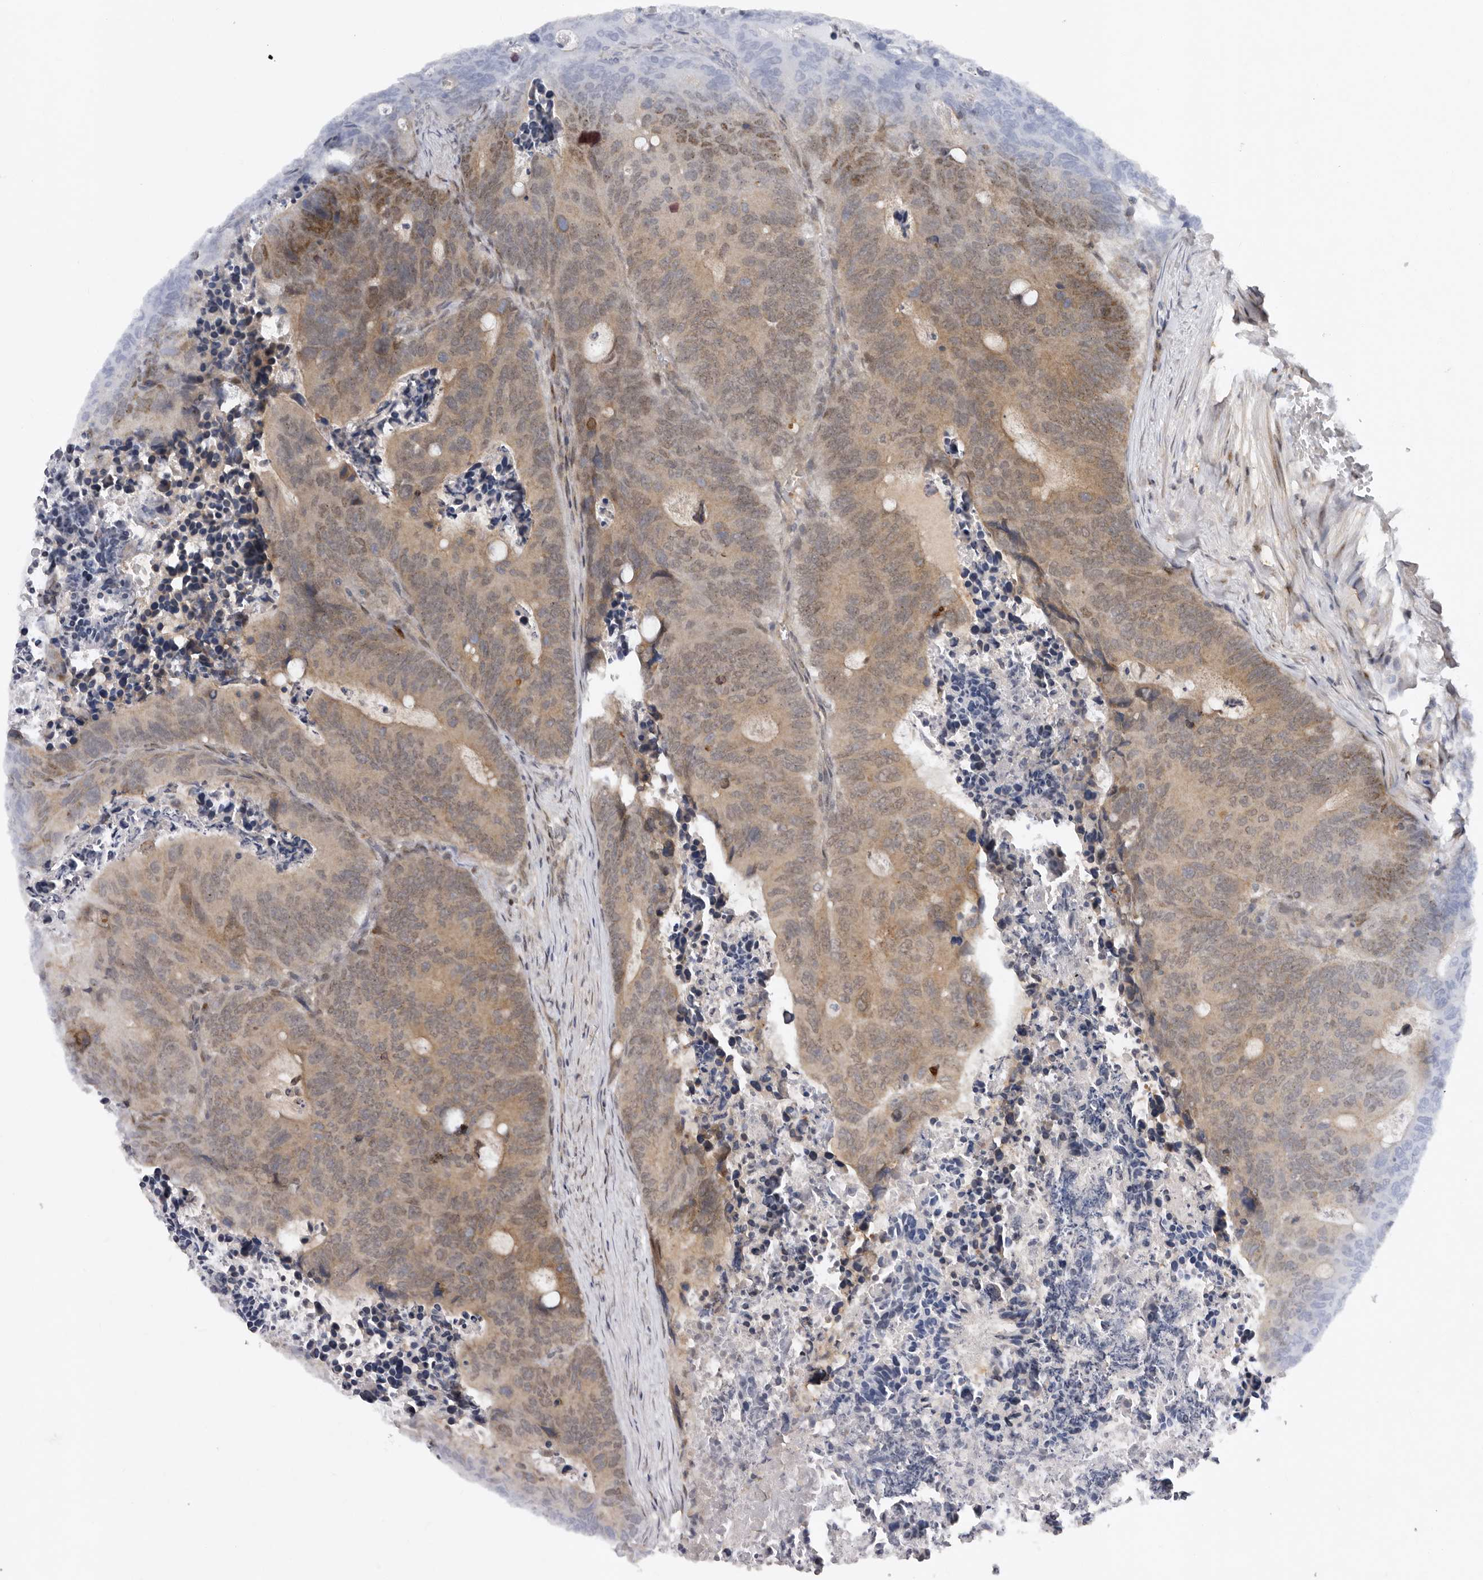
{"staining": {"intensity": "weak", "quantity": ">75%", "location": "cytoplasmic/membranous,nuclear"}, "tissue": "colorectal cancer", "cell_type": "Tumor cells", "image_type": "cancer", "snomed": [{"axis": "morphology", "description": "Adenocarcinoma, NOS"}, {"axis": "topography", "description": "Colon"}], "caption": "Adenocarcinoma (colorectal) stained with a protein marker reveals weak staining in tumor cells.", "gene": "ABL1", "patient": {"sex": "male", "age": 87}}